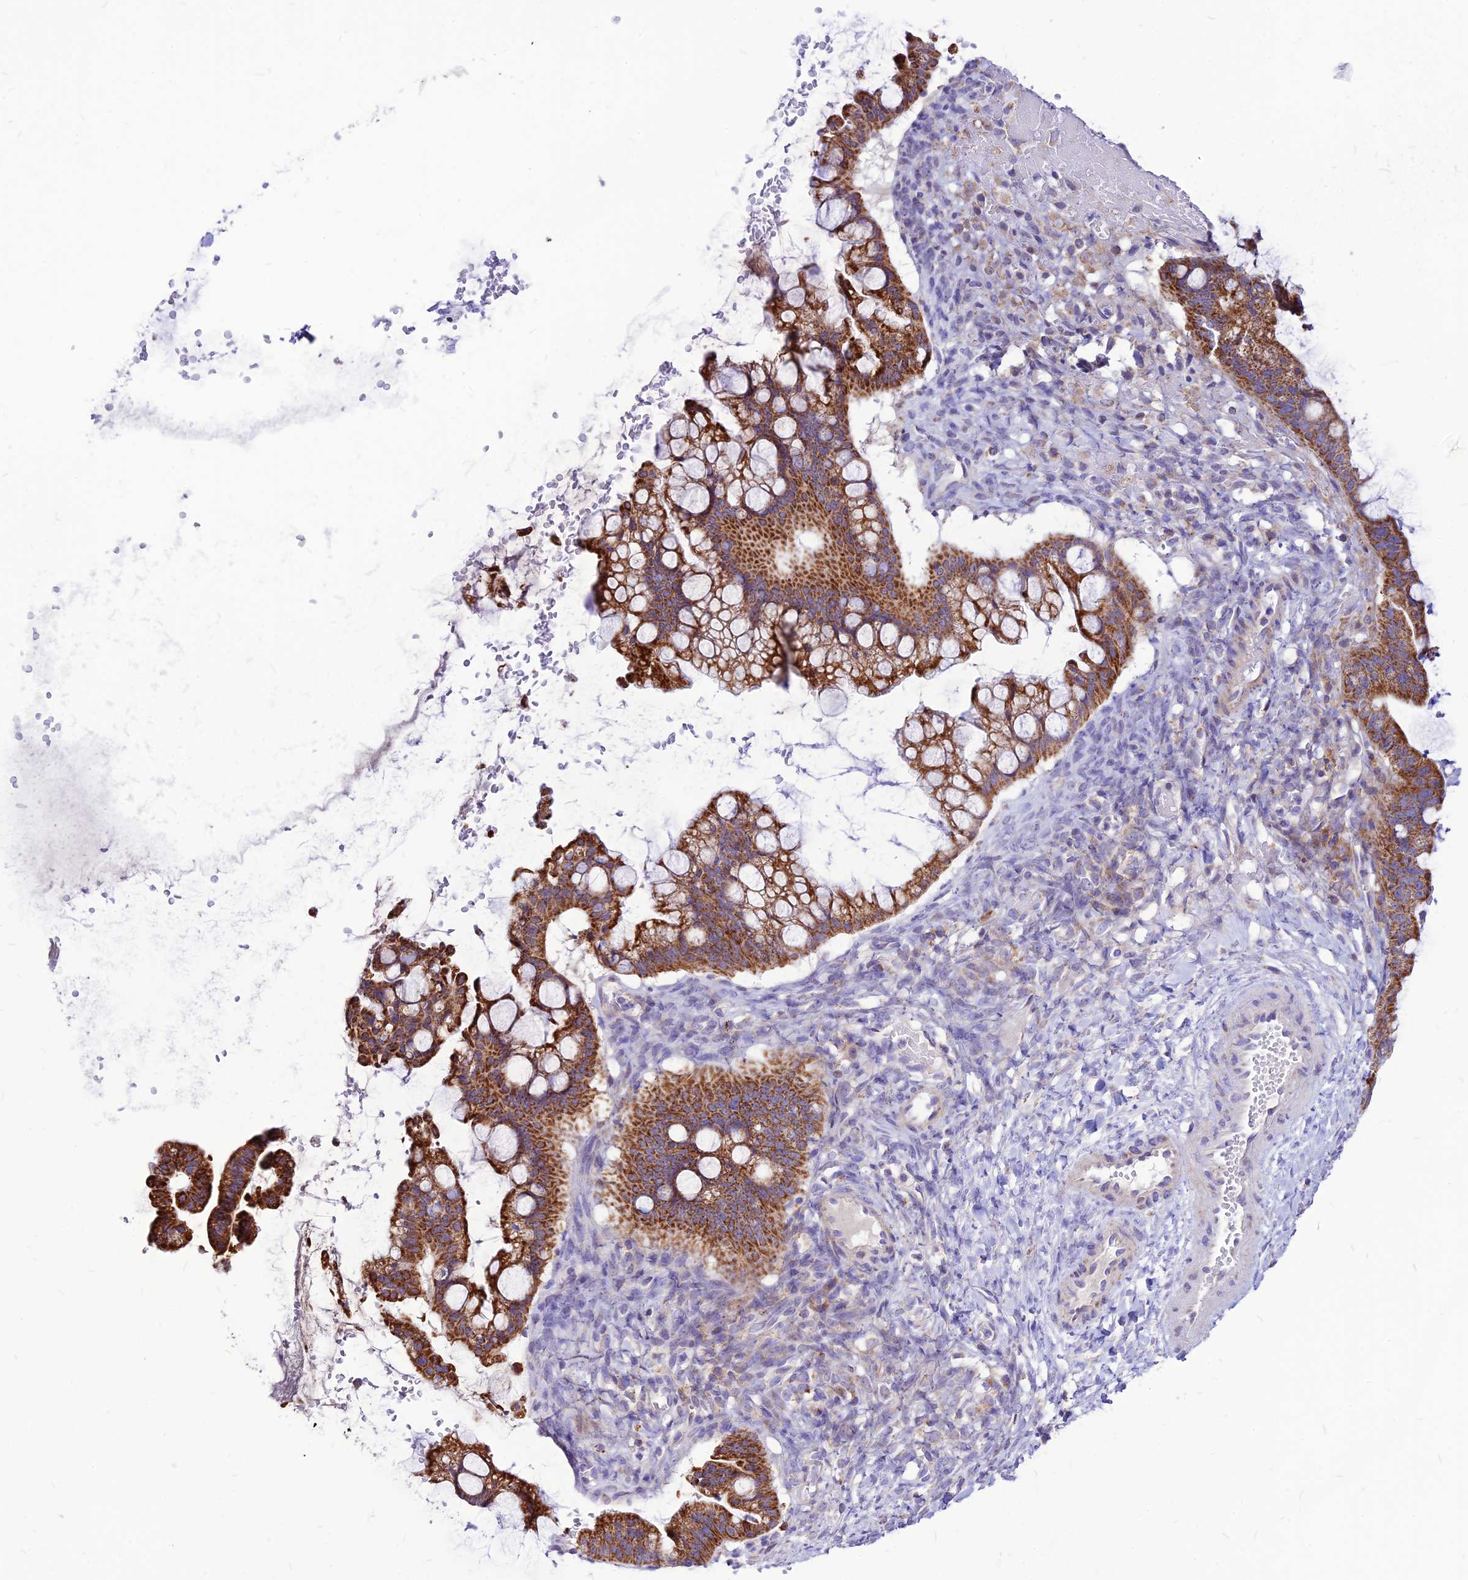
{"staining": {"intensity": "moderate", "quantity": ">75%", "location": "cytoplasmic/membranous"}, "tissue": "ovarian cancer", "cell_type": "Tumor cells", "image_type": "cancer", "snomed": [{"axis": "morphology", "description": "Cystadenocarcinoma, mucinous, NOS"}, {"axis": "topography", "description": "Ovary"}], "caption": "This image exhibits mucinous cystadenocarcinoma (ovarian) stained with immunohistochemistry to label a protein in brown. The cytoplasmic/membranous of tumor cells show moderate positivity for the protein. Nuclei are counter-stained blue.", "gene": "ECI1", "patient": {"sex": "female", "age": 73}}